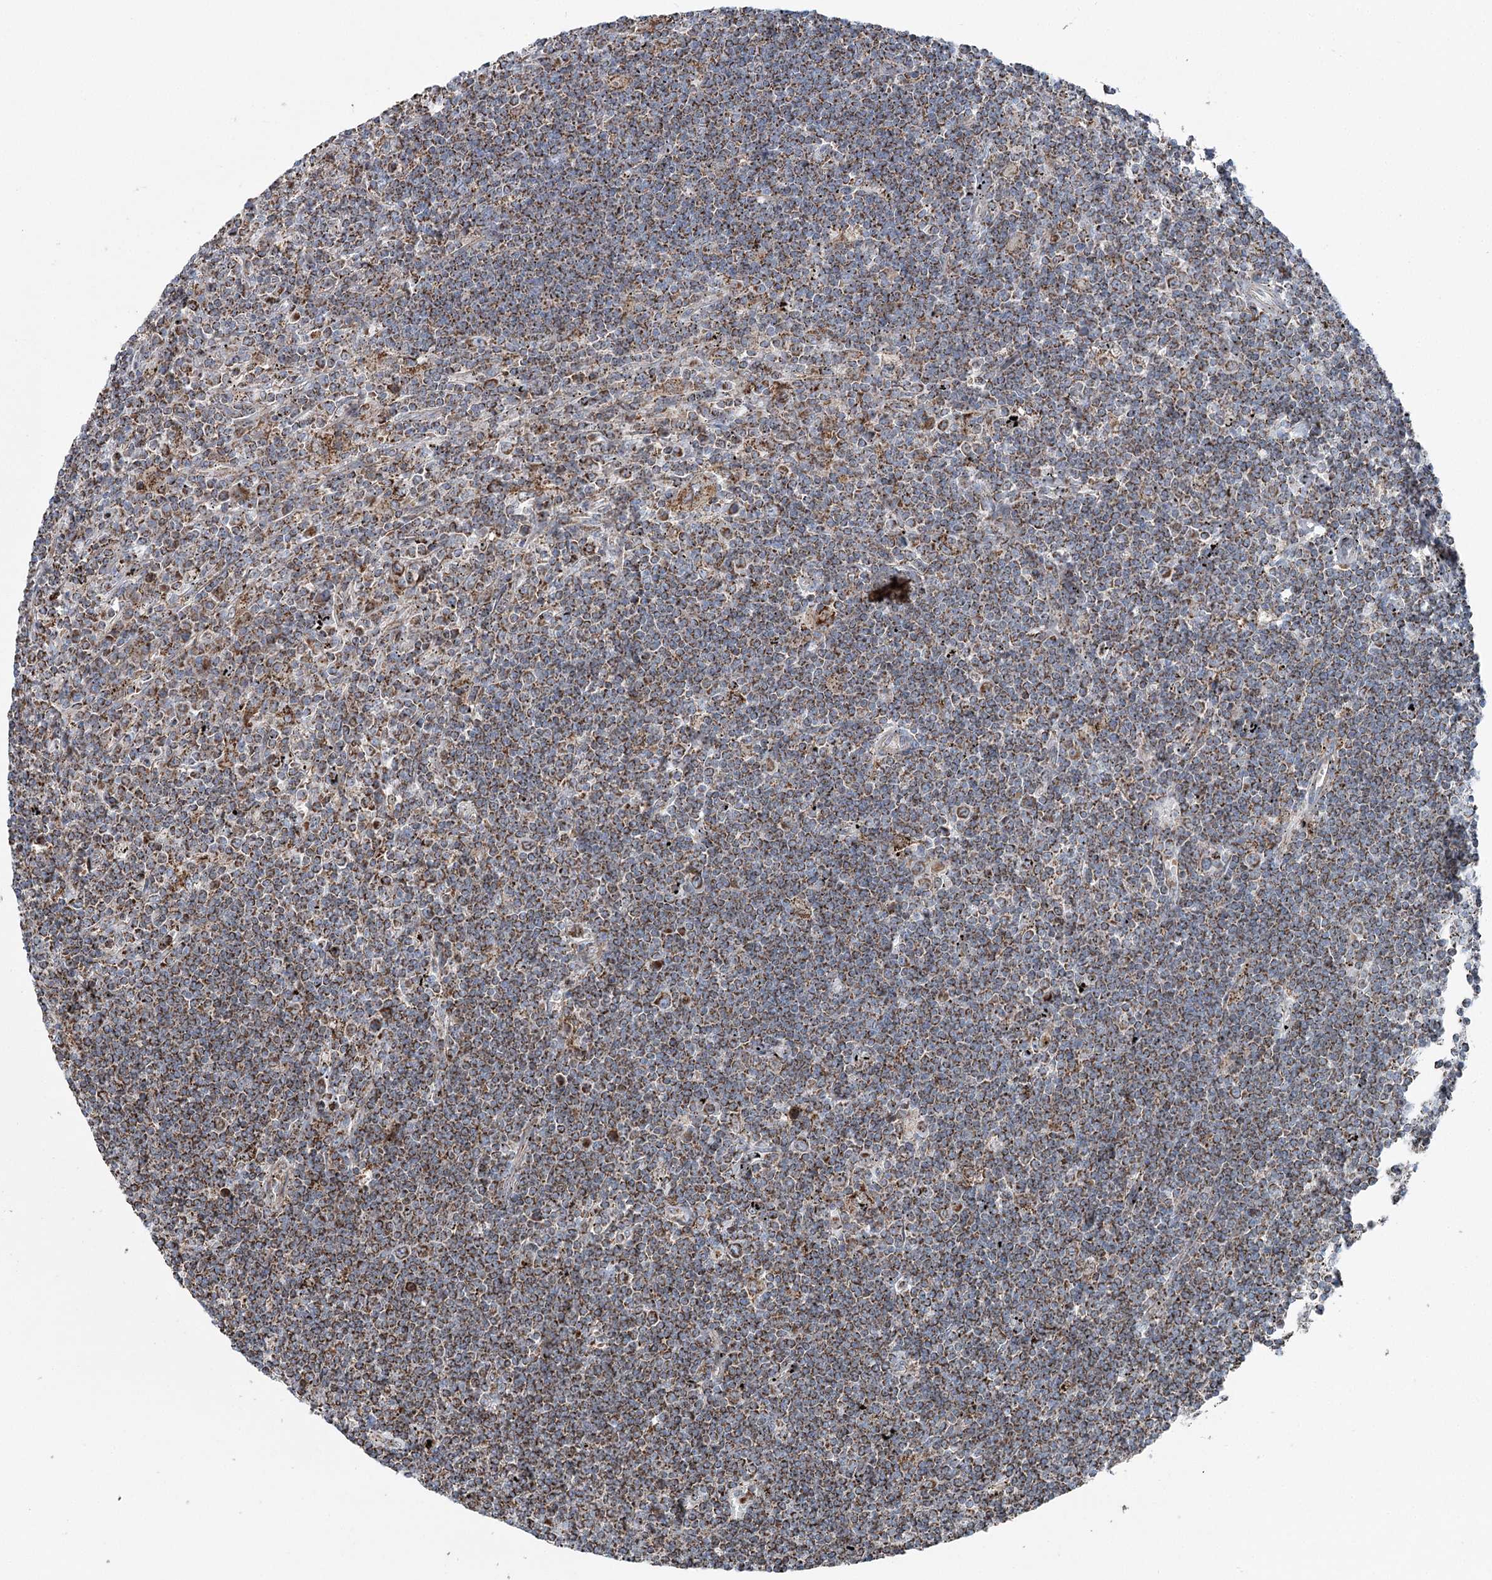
{"staining": {"intensity": "moderate", "quantity": ">75%", "location": "cytoplasmic/membranous"}, "tissue": "lymphoma", "cell_type": "Tumor cells", "image_type": "cancer", "snomed": [{"axis": "morphology", "description": "Malignant lymphoma, non-Hodgkin's type, Low grade"}, {"axis": "topography", "description": "Spleen"}], "caption": "A high-resolution histopathology image shows immunohistochemistry staining of lymphoma, which exhibits moderate cytoplasmic/membranous expression in about >75% of tumor cells. (Stains: DAB in brown, nuclei in blue, Microscopy: brightfield microscopy at high magnification).", "gene": "UCN3", "patient": {"sex": "male", "age": 76}}